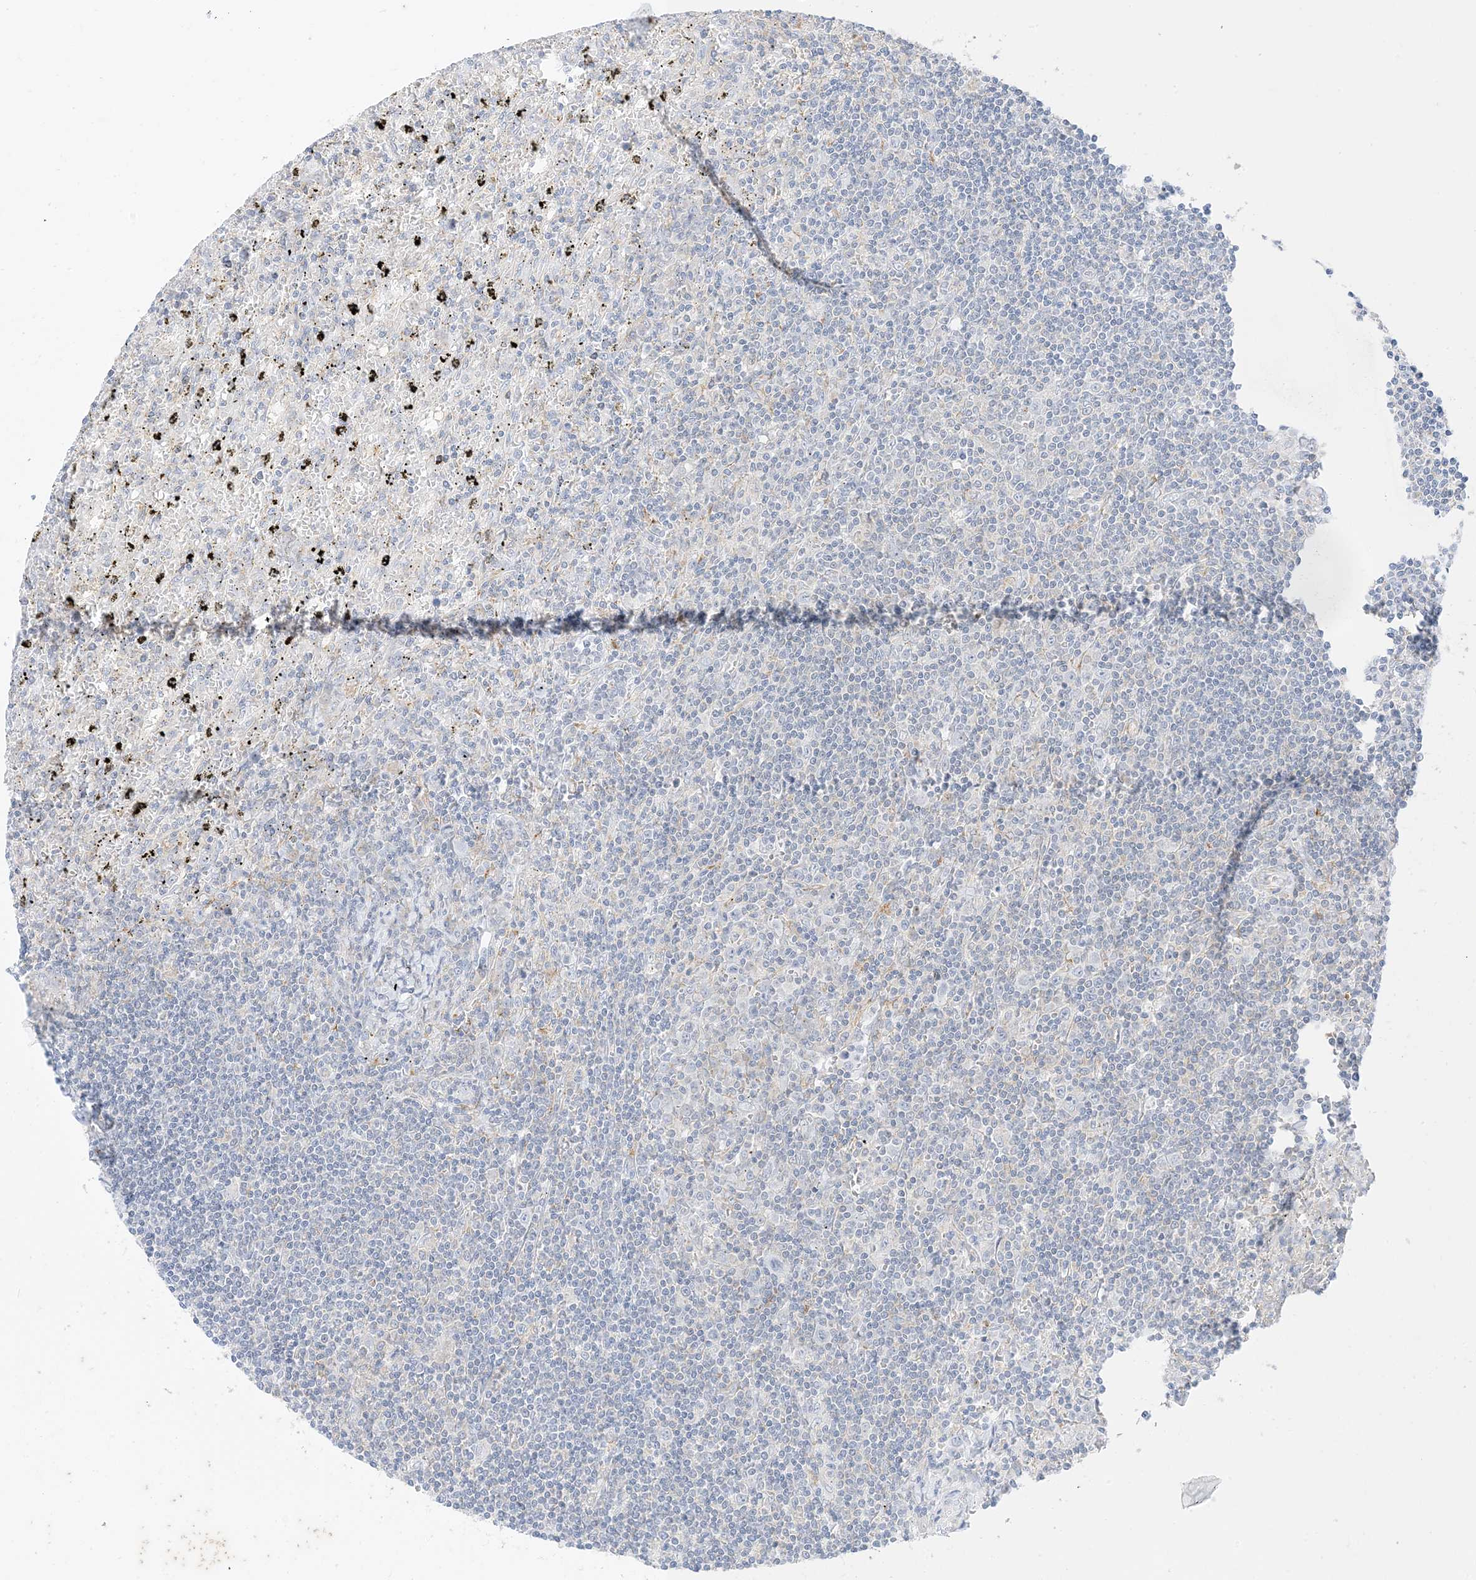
{"staining": {"intensity": "negative", "quantity": "none", "location": "none"}, "tissue": "lymphoma", "cell_type": "Tumor cells", "image_type": "cancer", "snomed": [{"axis": "morphology", "description": "Malignant lymphoma, non-Hodgkin's type, Low grade"}, {"axis": "topography", "description": "Spleen"}], "caption": "Immunohistochemistry of human low-grade malignant lymphoma, non-Hodgkin's type reveals no expression in tumor cells.", "gene": "RAC1", "patient": {"sex": "male", "age": 76}}